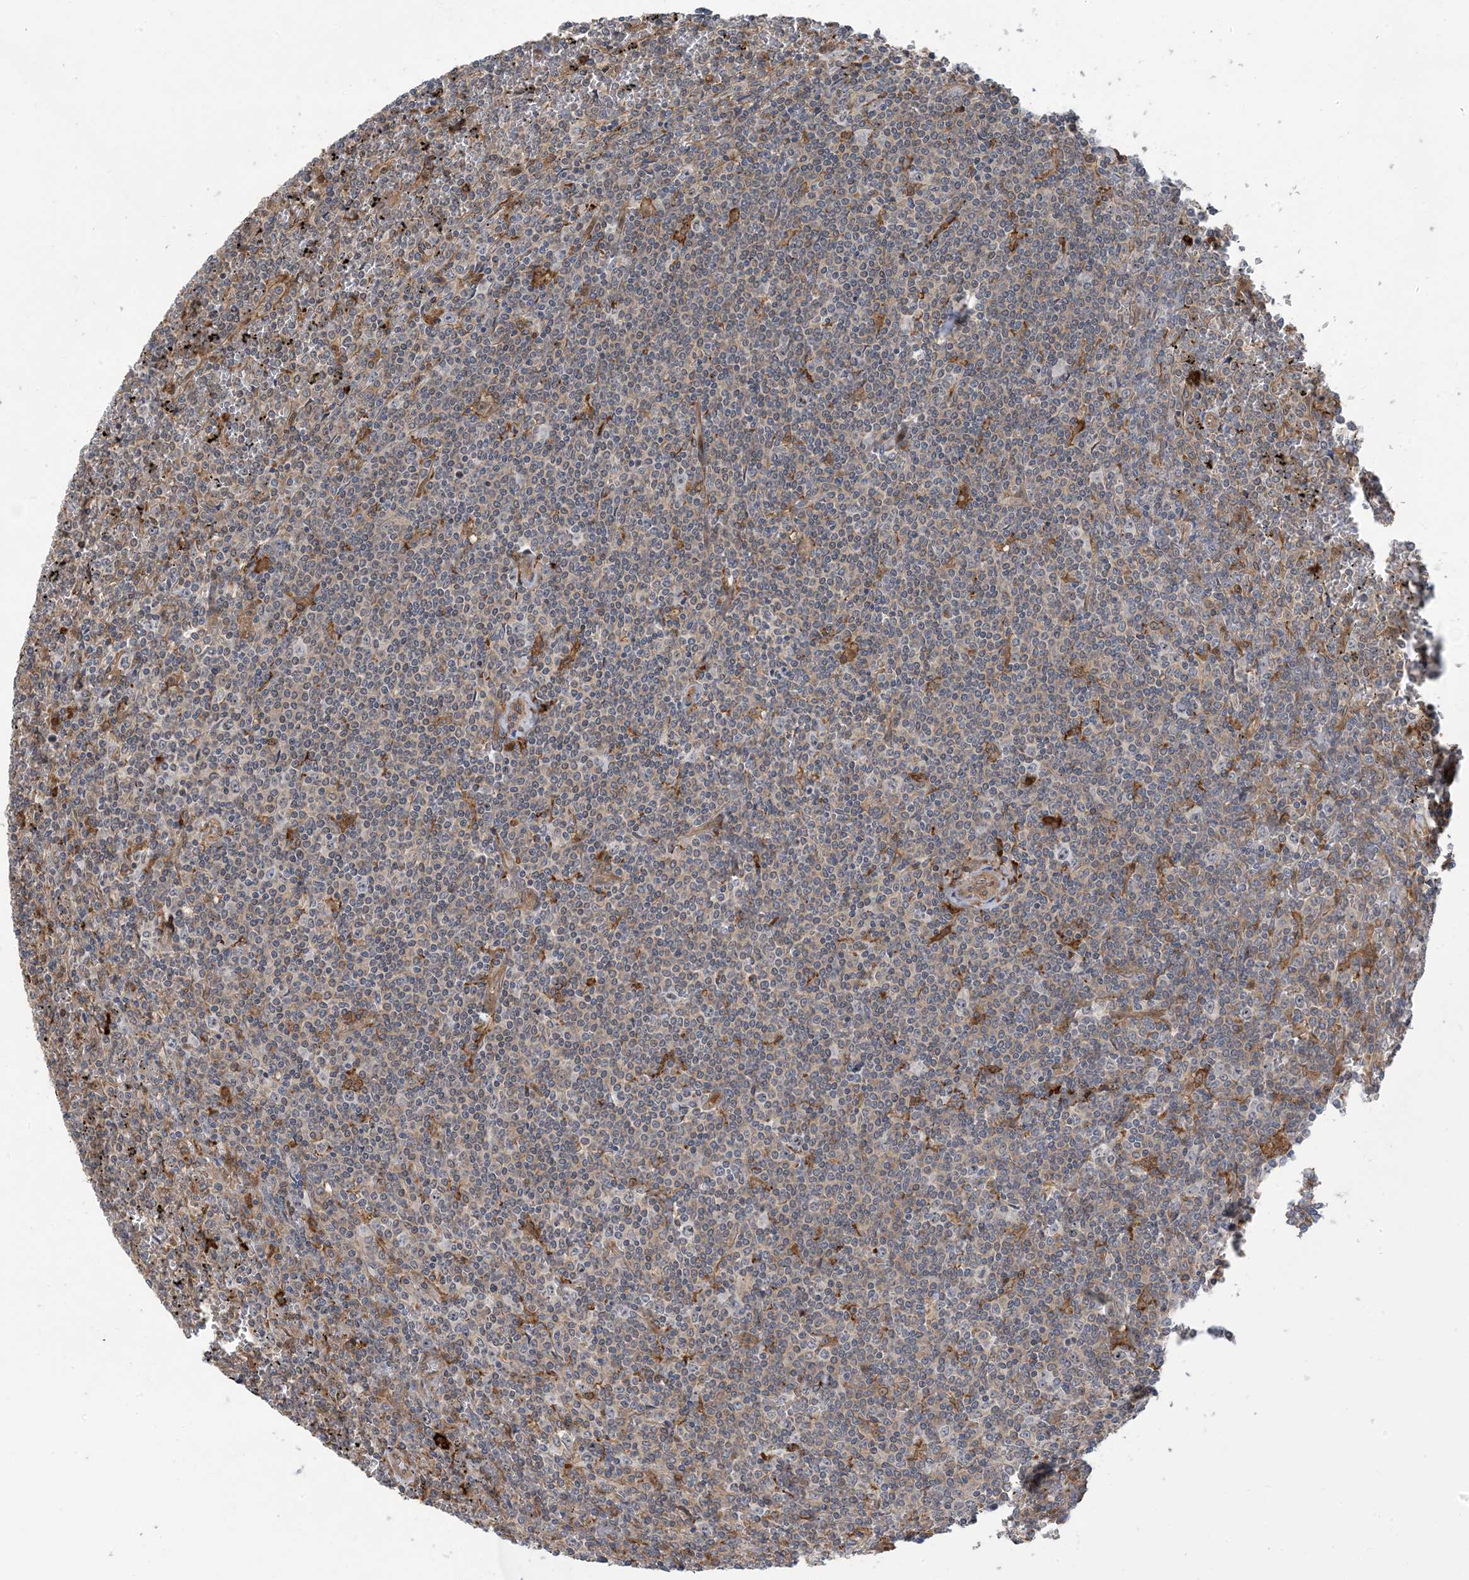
{"staining": {"intensity": "negative", "quantity": "none", "location": "none"}, "tissue": "lymphoma", "cell_type": "Tumor cells", "image_type": "cancer", "snomed": [{"axis": "morphology", "description": "Malignant lymphoma, non-Hodgkin's type, Low grade"}, {"axis": "topography", "description": "Spleen"}], "caption": "This is an immunohistochemistry (IHC) image of low-grade malignant lymphoma, non-Hodgkin's type. There is no expression in tumor cells.", "gene": "HS1BP3", "patient": {"sex": "female", "age": 19}}